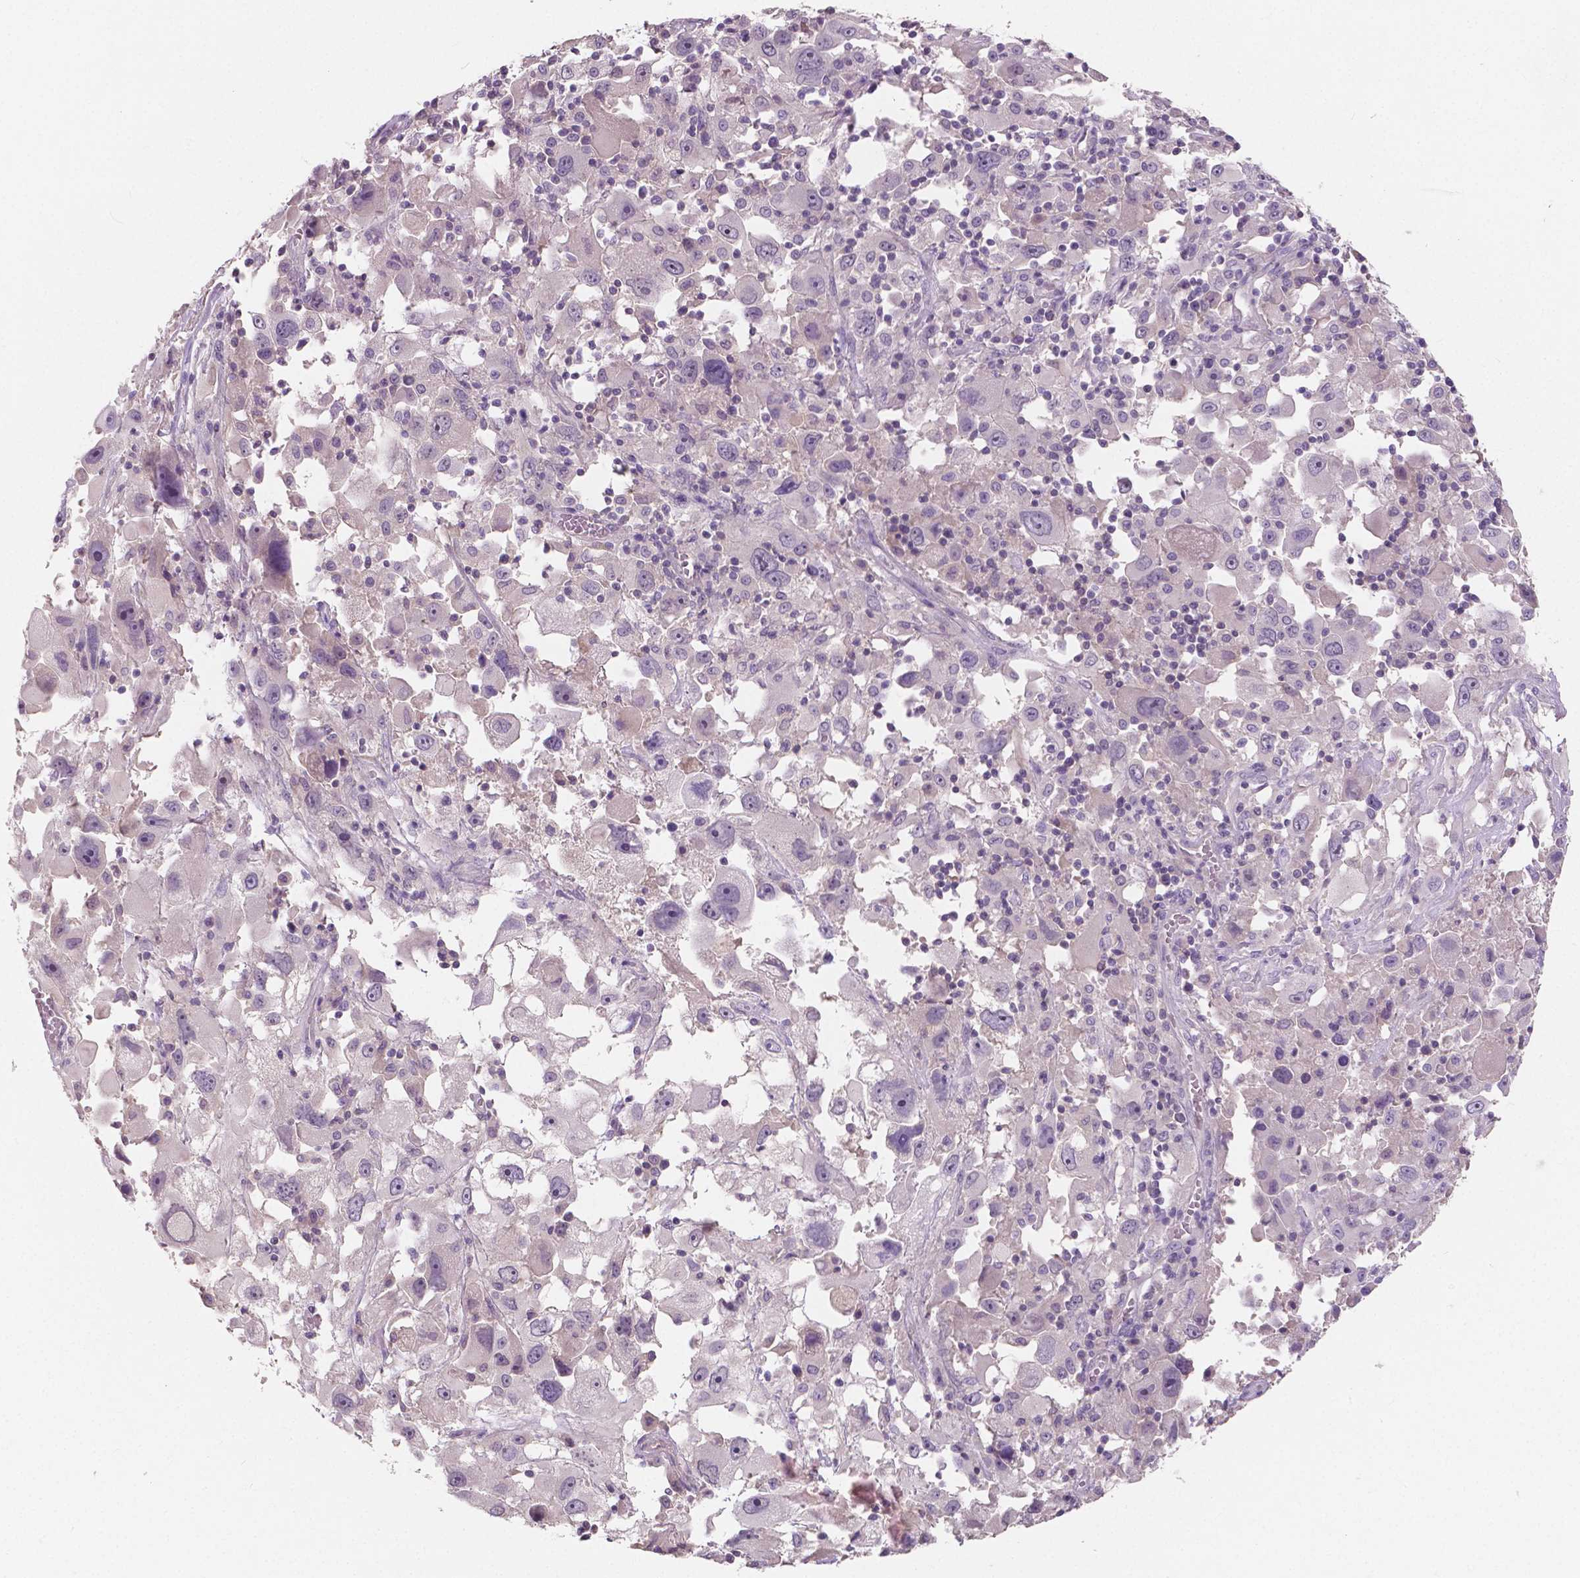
{"staining": {"intensity": "negative", "quantity": "none", "location": "none"}, "tissue": "melanoma", "cell_type": "Tumor cells", "image_type": "cancer", "snomed": [{"axis": "morphology", "description": "Malignant melanoma, Metastatic site"}, {"axis": "topography", "description": "Soft tissue"}], "caption": "Malignant melanoma (metastatic site) stained for a protein using immunohistochemistry (IHC) shows no expression tumor cells.", "gene": "LSM14B", "patient": {"sex": "male", "age": 50}}